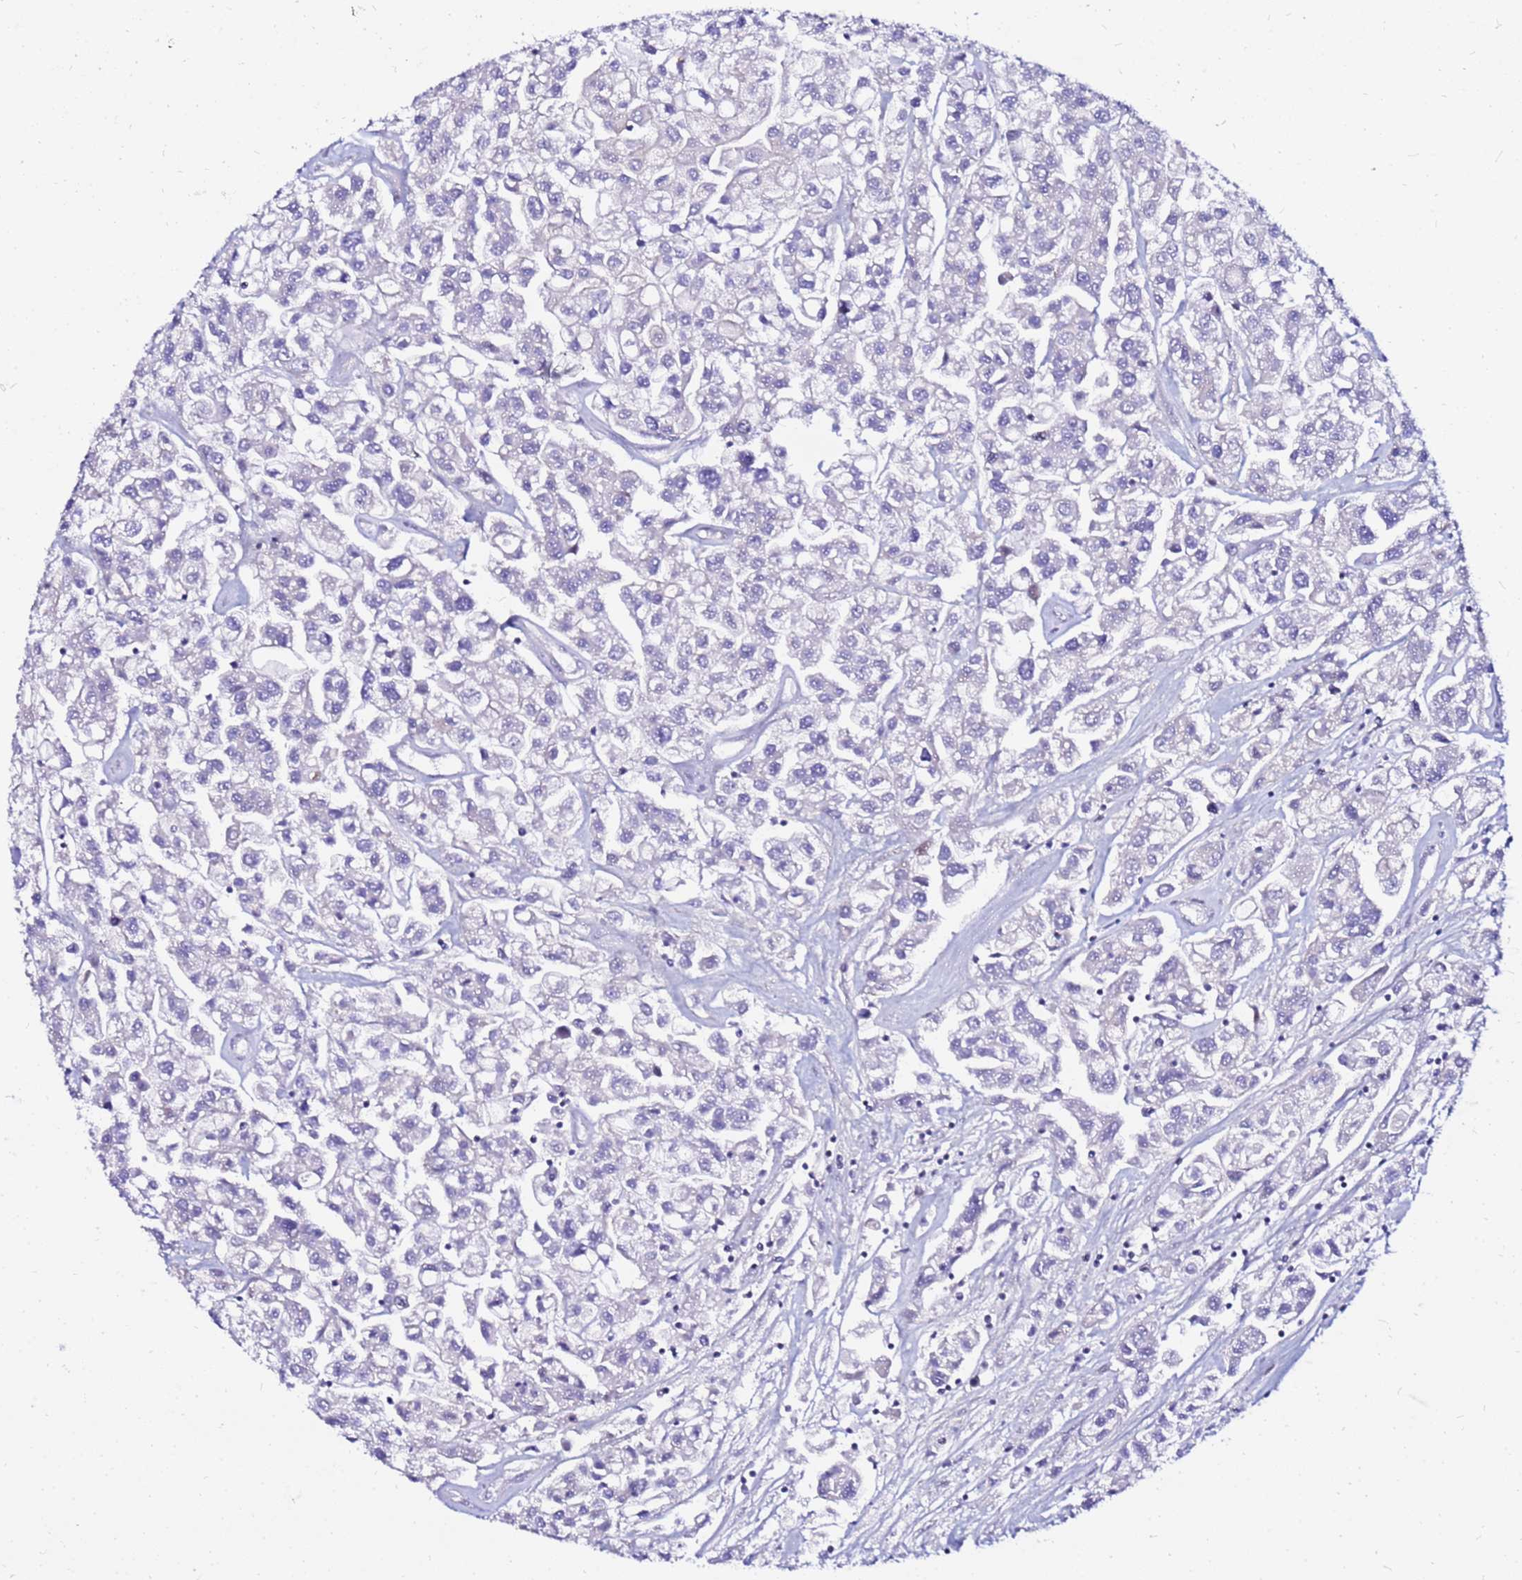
{"staining": {"intensity": "negative", "quantity": "none", "location": "none"}, "tissue": "urothelial cancer", "cell_type": "Tumor cells", "image_type": "cancer", "snomed": [{"axis": "morphology", "description": "Urothelial carcinoma, High grade"}, {"axis": "topography", "description": "Urinary bladder"}], "caption": "Immunohistochemistry image of neoplastic tissue: urothelial cancer stained with DAB (3,3'-diaminobenzidine) exhibits no significant protein expression in tumor cells.", "gene": "ARHGEF5", "patient": {"sex": "male", "age": 67}}